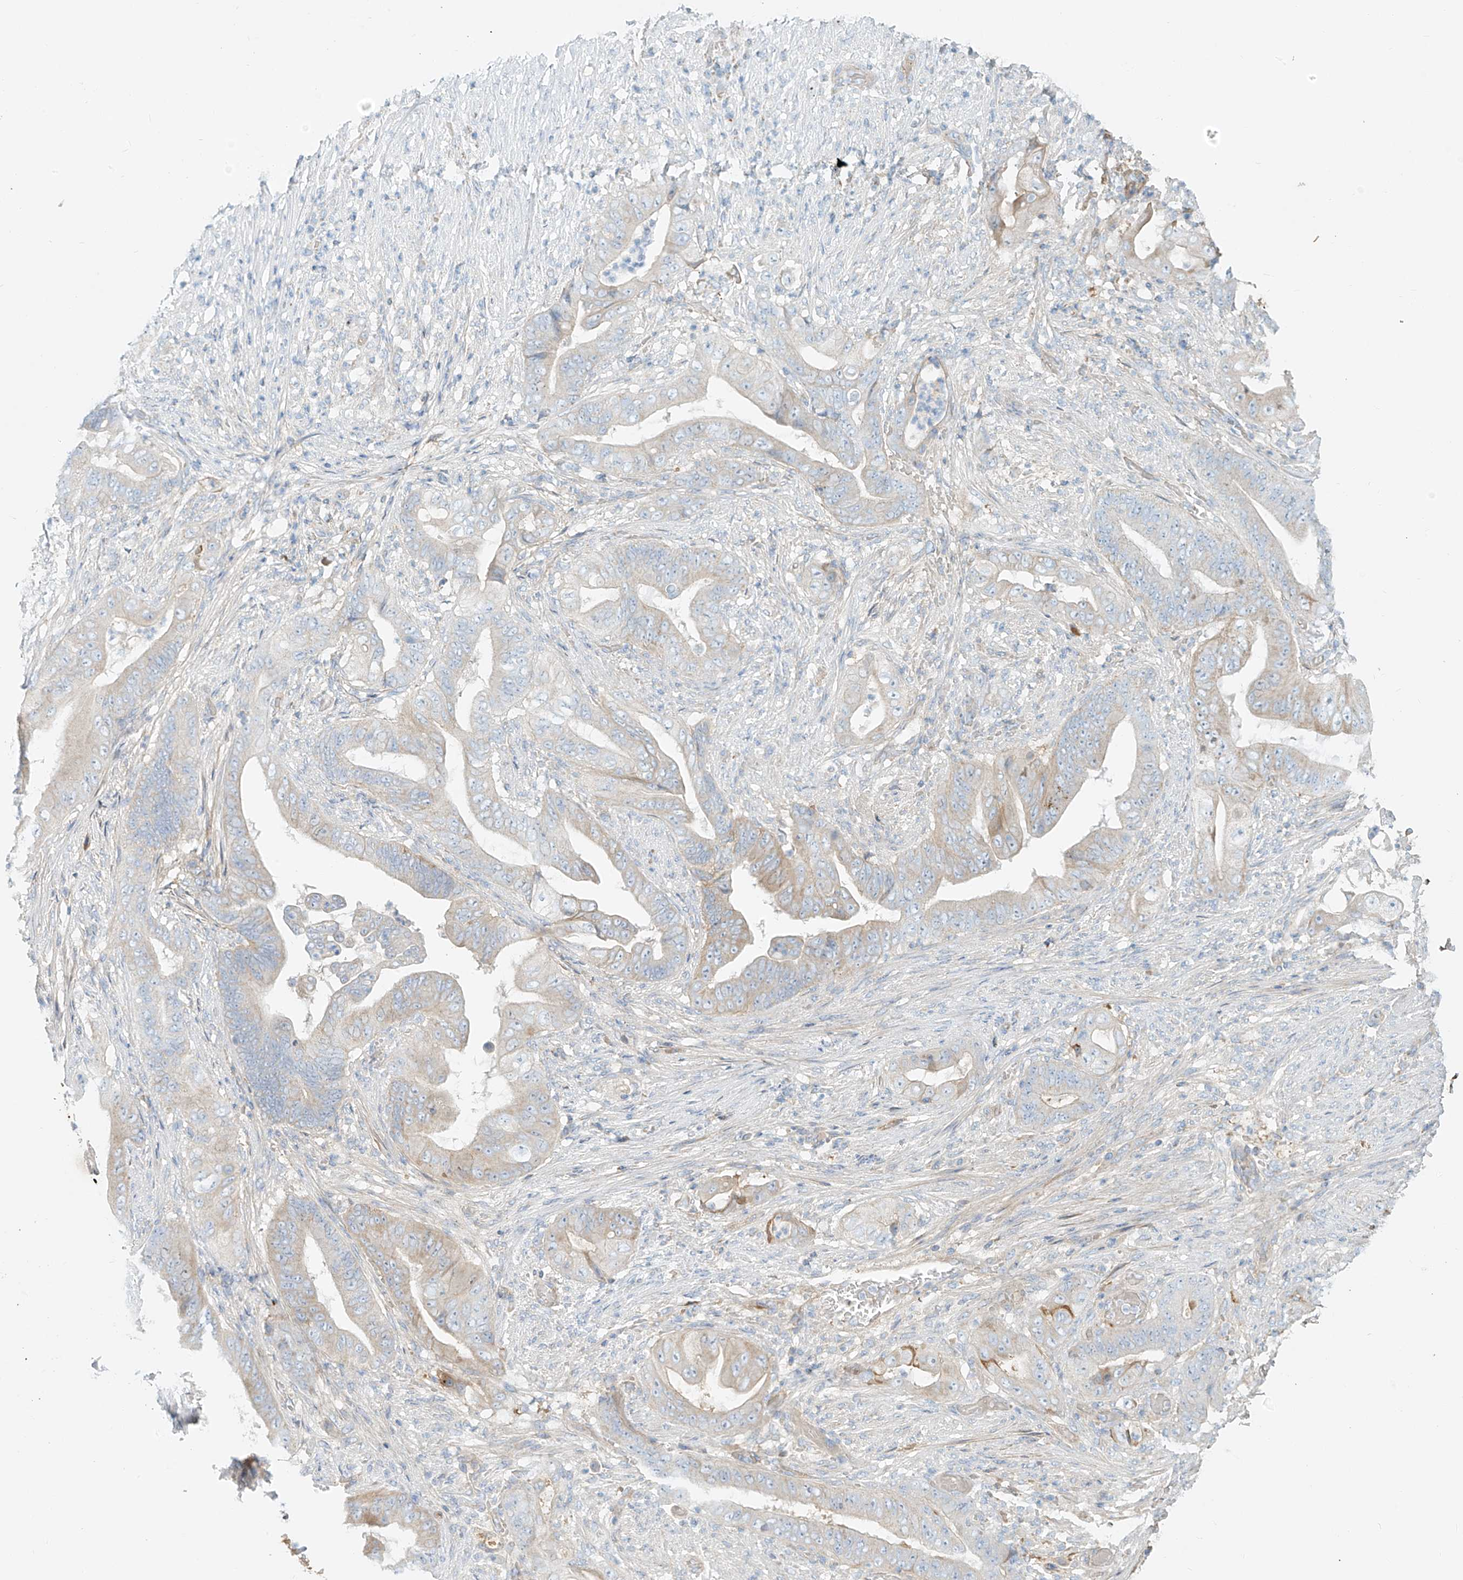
{"staining": {"intensity": "weak", "quantity": "<25%", "location": "cytoplasmic/membranous"}, "tissue": "stomach cancer", "cell_type": "Tumor cells", "image_type": "cancer", "snomed": [{"axis": "morphology", "description": "Adenocarcinoma, NOS"}, {"axis": "topography", "description": "Stomach"}], "caption": "Immunohistochemical staining of stomach adenocarcinoma reveals no significant positivity in tumor cells.", "gene": "OCSTAMP", "patient": {"sex": "female", "age": 73}}